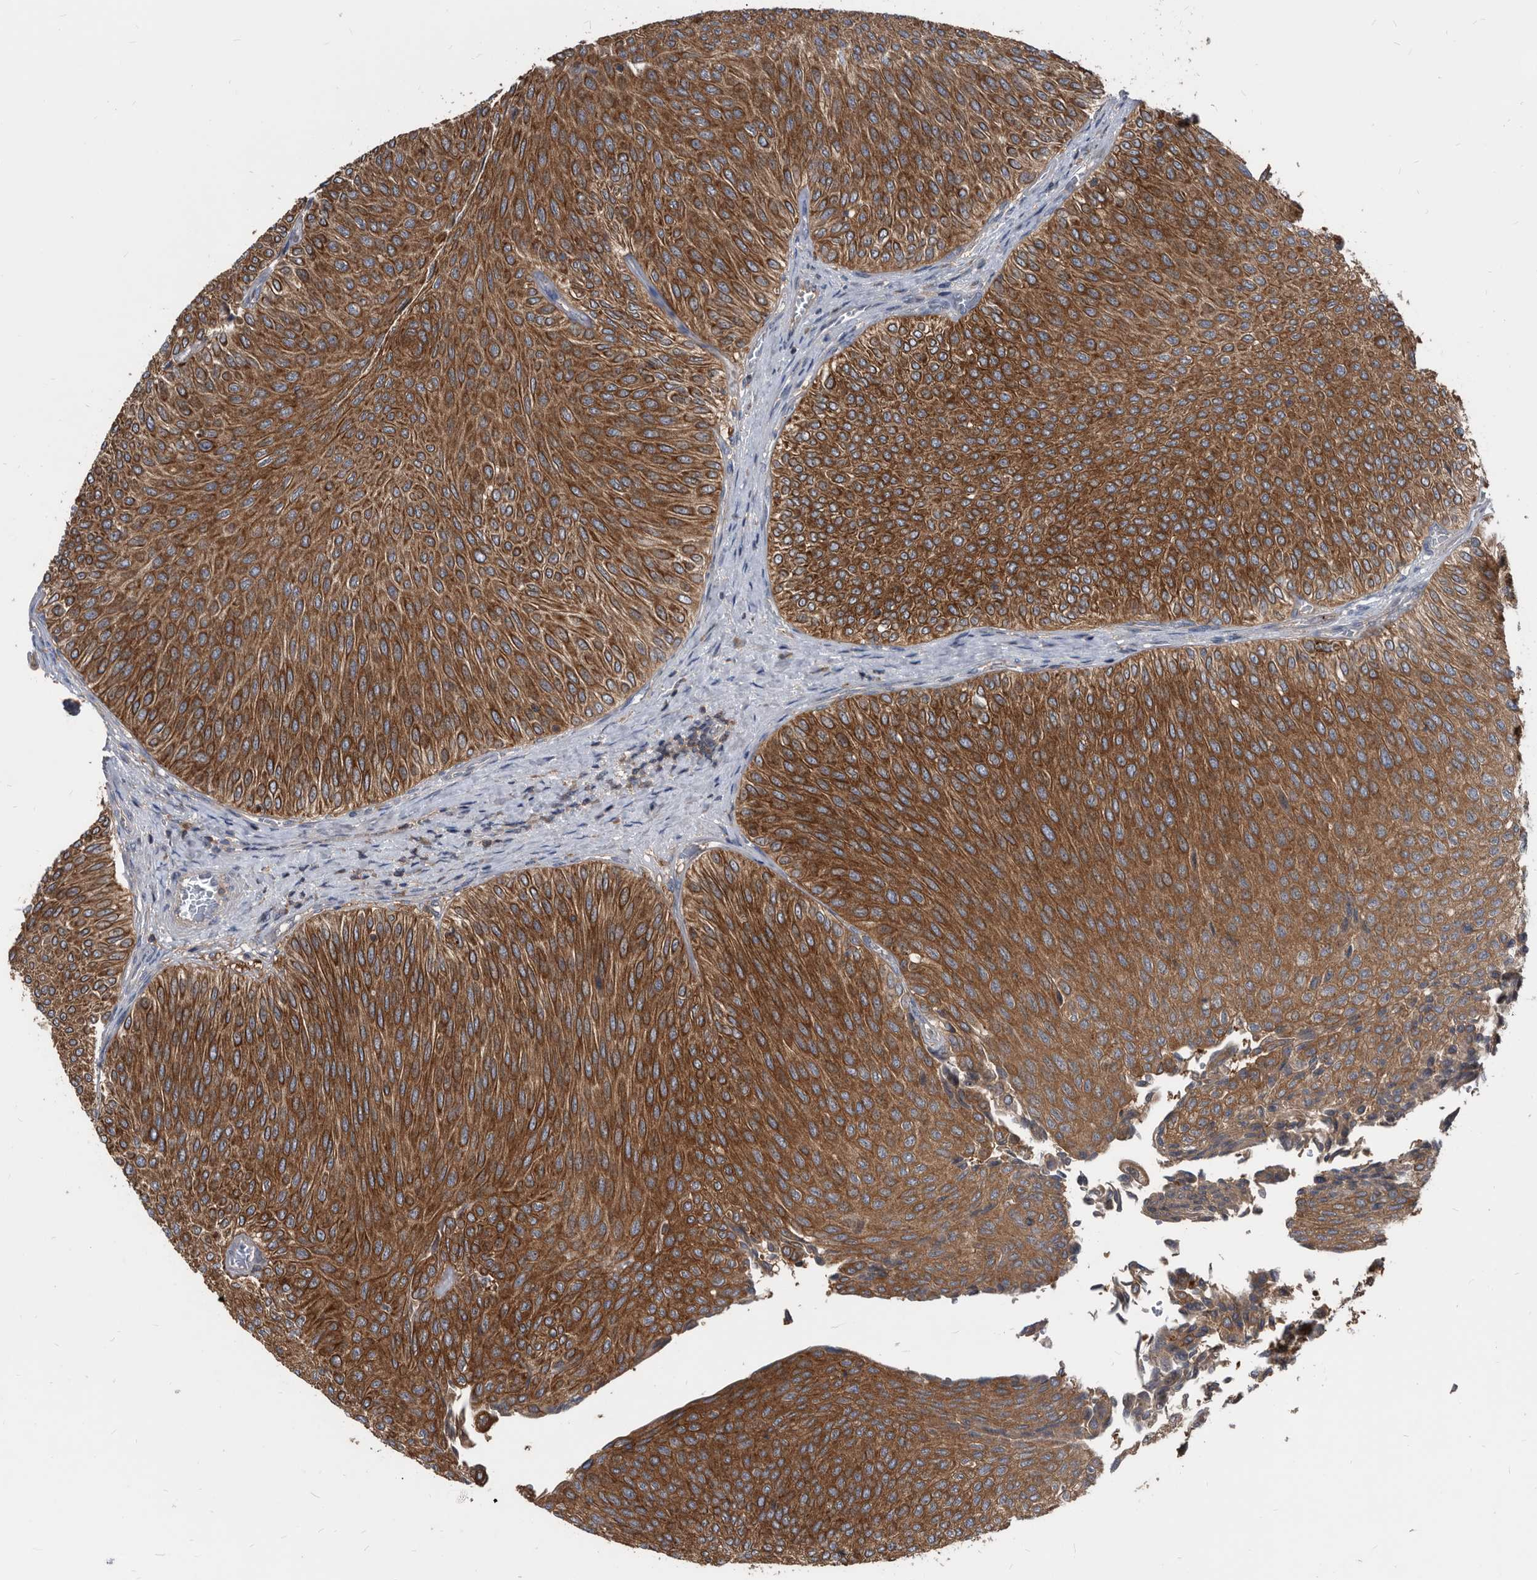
{"staining": {"intensity": "strong", "quantity": ">75%", "location": "cytoplasmic/membranous"}, "tissue": "urothelial cancer", "cell_type": "Tumor cells", "image_type": "cancer", "snomed": [{"axis": "morphology", "description": "Urothelial carcinoma, Low grade"}, {"axis": "topography", "description": "Urinary bladder"}], "caption": "Low-grade urothelial carcinoma stained with IHC shows strong cytoplasmic/membranous expression in approximately >75% of tumor cells.", "gene": "APEH", "patient": {"sex": "male", "age": 78}}